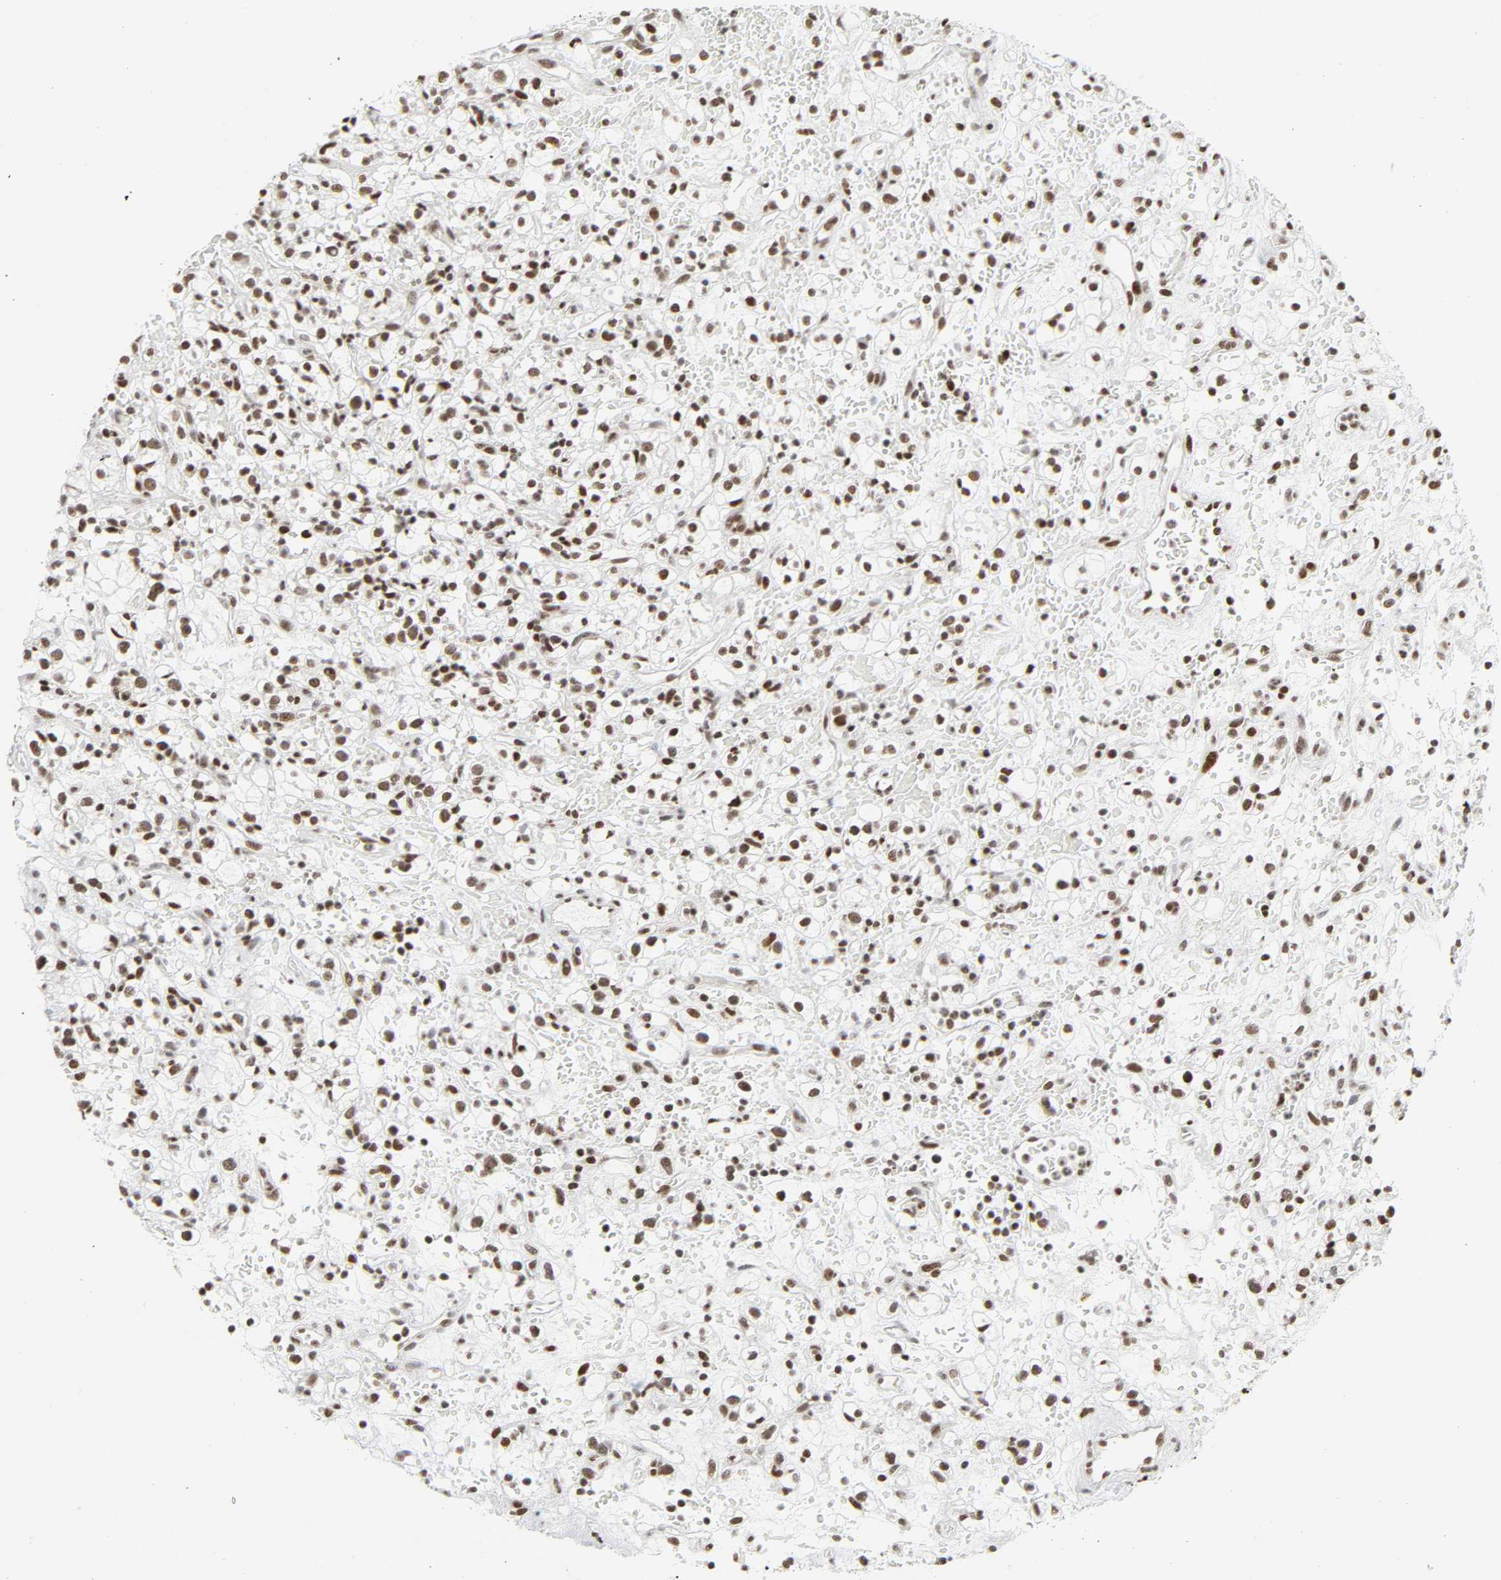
{"staining": {"intensity": "strong", "quantity": ">75%", "location": "nuclear"}, "tissue": "renal cancer", "cell_type": "Tumor cells", "image_type": "cancer", "snomed": [{"axis": "morphology", "description": "Normal tissue, NOS"}, {"axis": "morphology", "description": "Adenocarcinoma, NOS"}, {"axis": "topography", "description": "Kidney"}], "caption": "Renal cancer (adenocarcinoma) stained with DAB immunohistochemistry reveals high levels of strong nuclear positivity in approximately >75% of tumor cells. Using DAB (3,3'-diaminobenzidine) (brown) and hematoxylin (blue) stains, captured at high magnification using brightfield microscopy.", "gene": "CDK7", "patient": {"sex": "female", "age": 72}}